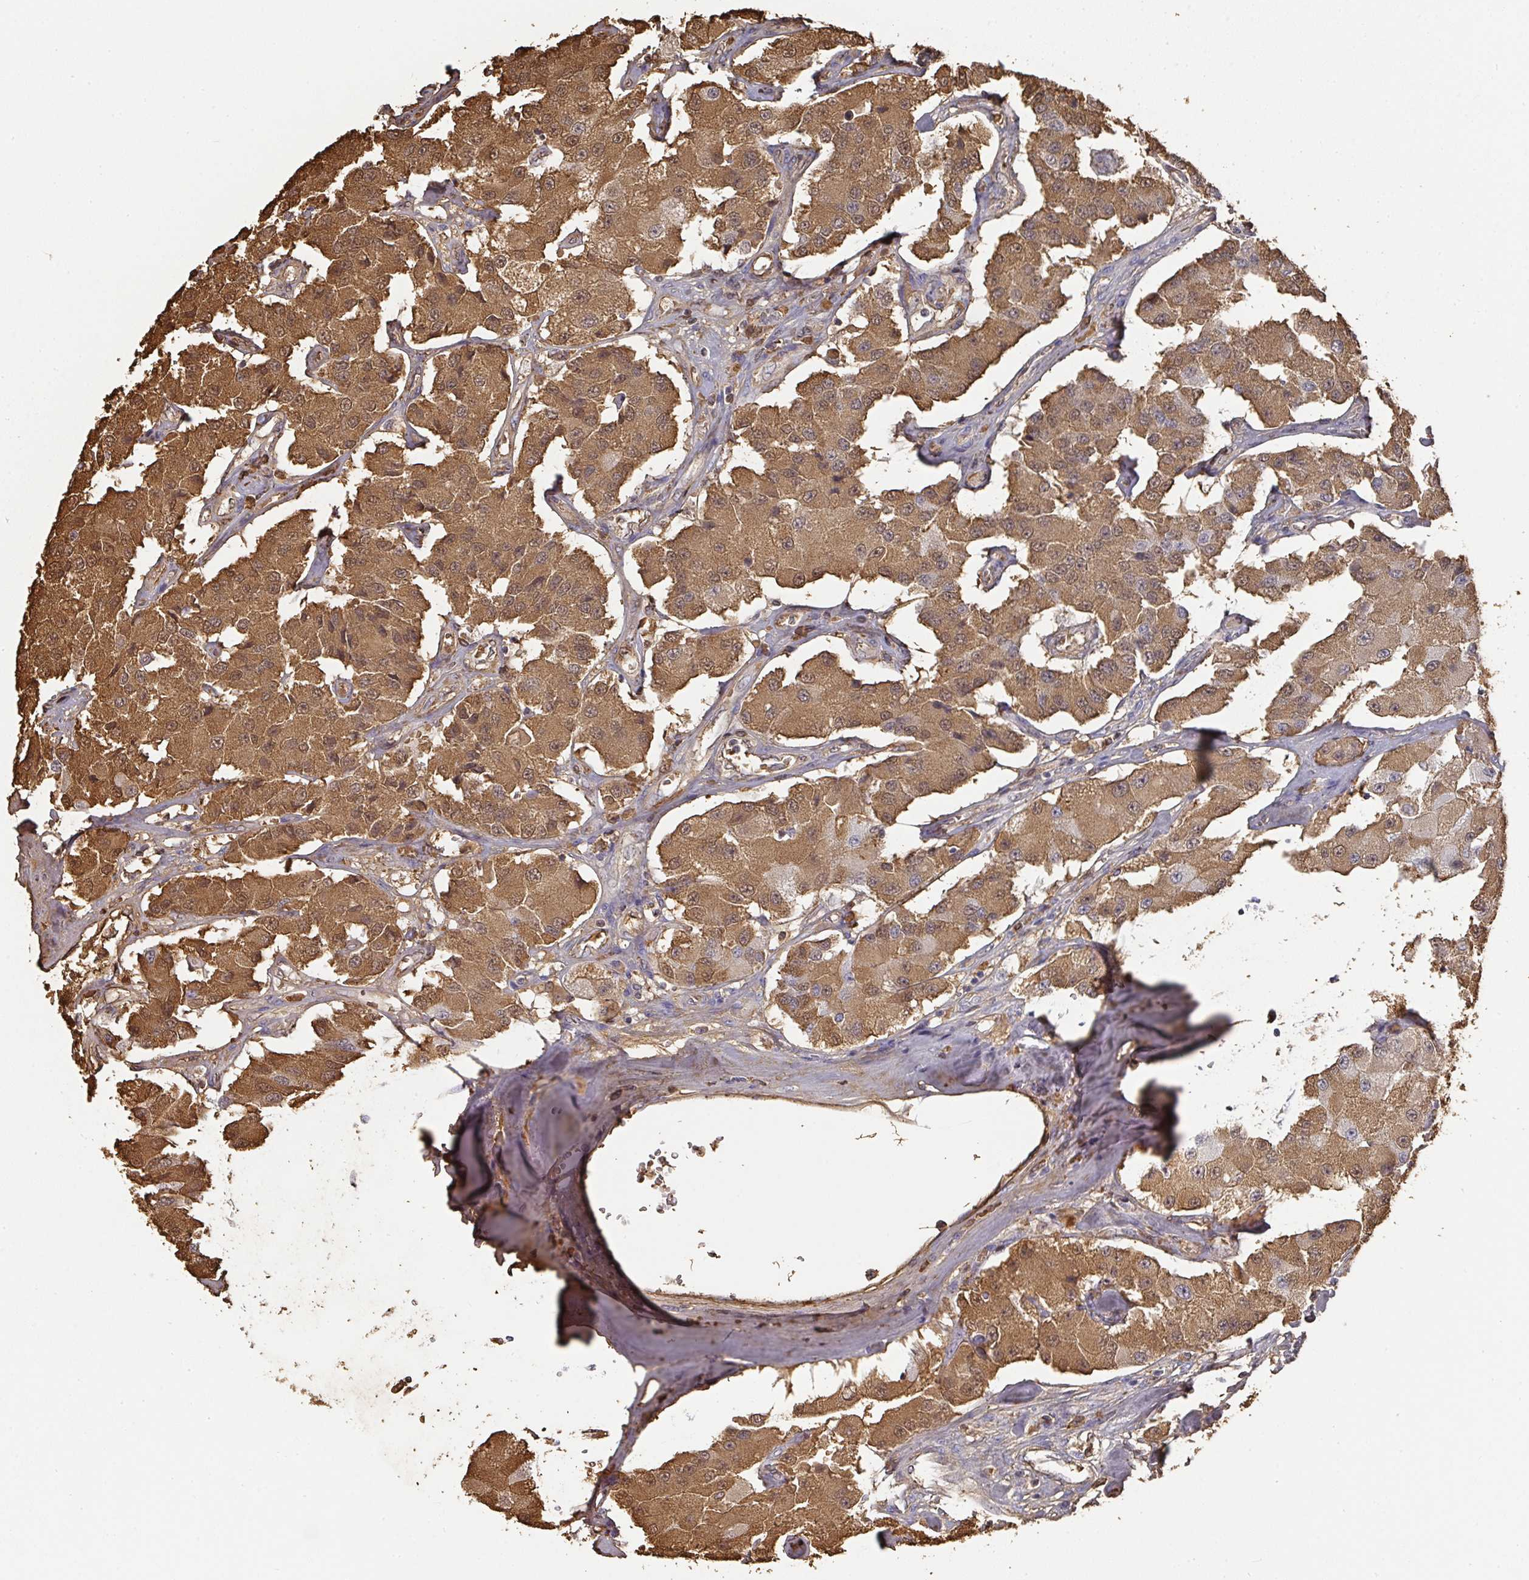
{"staining": {"intensity": "moderate", "quantity": ">75%", "location": "cytoplasmic/membranous"}, "tissue": "carcinoid", "cell_type": "Tumor cells", "image_type": "cancer", "snomed": [{"axis": "morphology", "description": "Carcinoid, malignant, NOS"}, {"axis": "topography", "description": "Pancreas"}], "caption": "Protein expression analysis of malignant carcinoid shows moderate cytoplasmic/membranous expression in about >75% of tumor cells.", "gene": "ALB", "patient": {"sex": "male", "age": 41}}